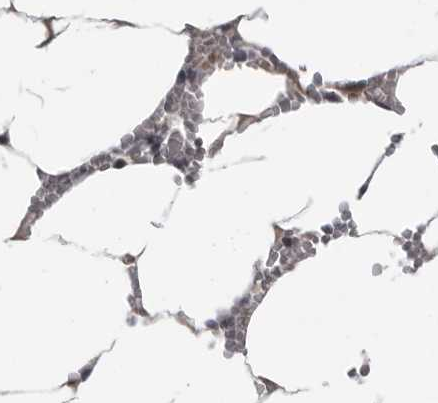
{"staining": {"intensity": "weak", "quantity": "<25%", "location": "cytoplasmic/membranous"}, "tissue": "bone marrow", "cell_type": "Hematopoietic cells", "image_type": "normal", "snomed": [{"axis": "morphology", "description": "Normal tissue, NOS"}, {"axis": "topography", "description": "Bone marrow"}], "caption": "Immunohistochemistry of unremarkable human bone marrow reveals no expression in hematopoietic cells.", "gene": "PLEKHF1", "patient": {"sex": "male", "age": 70}}